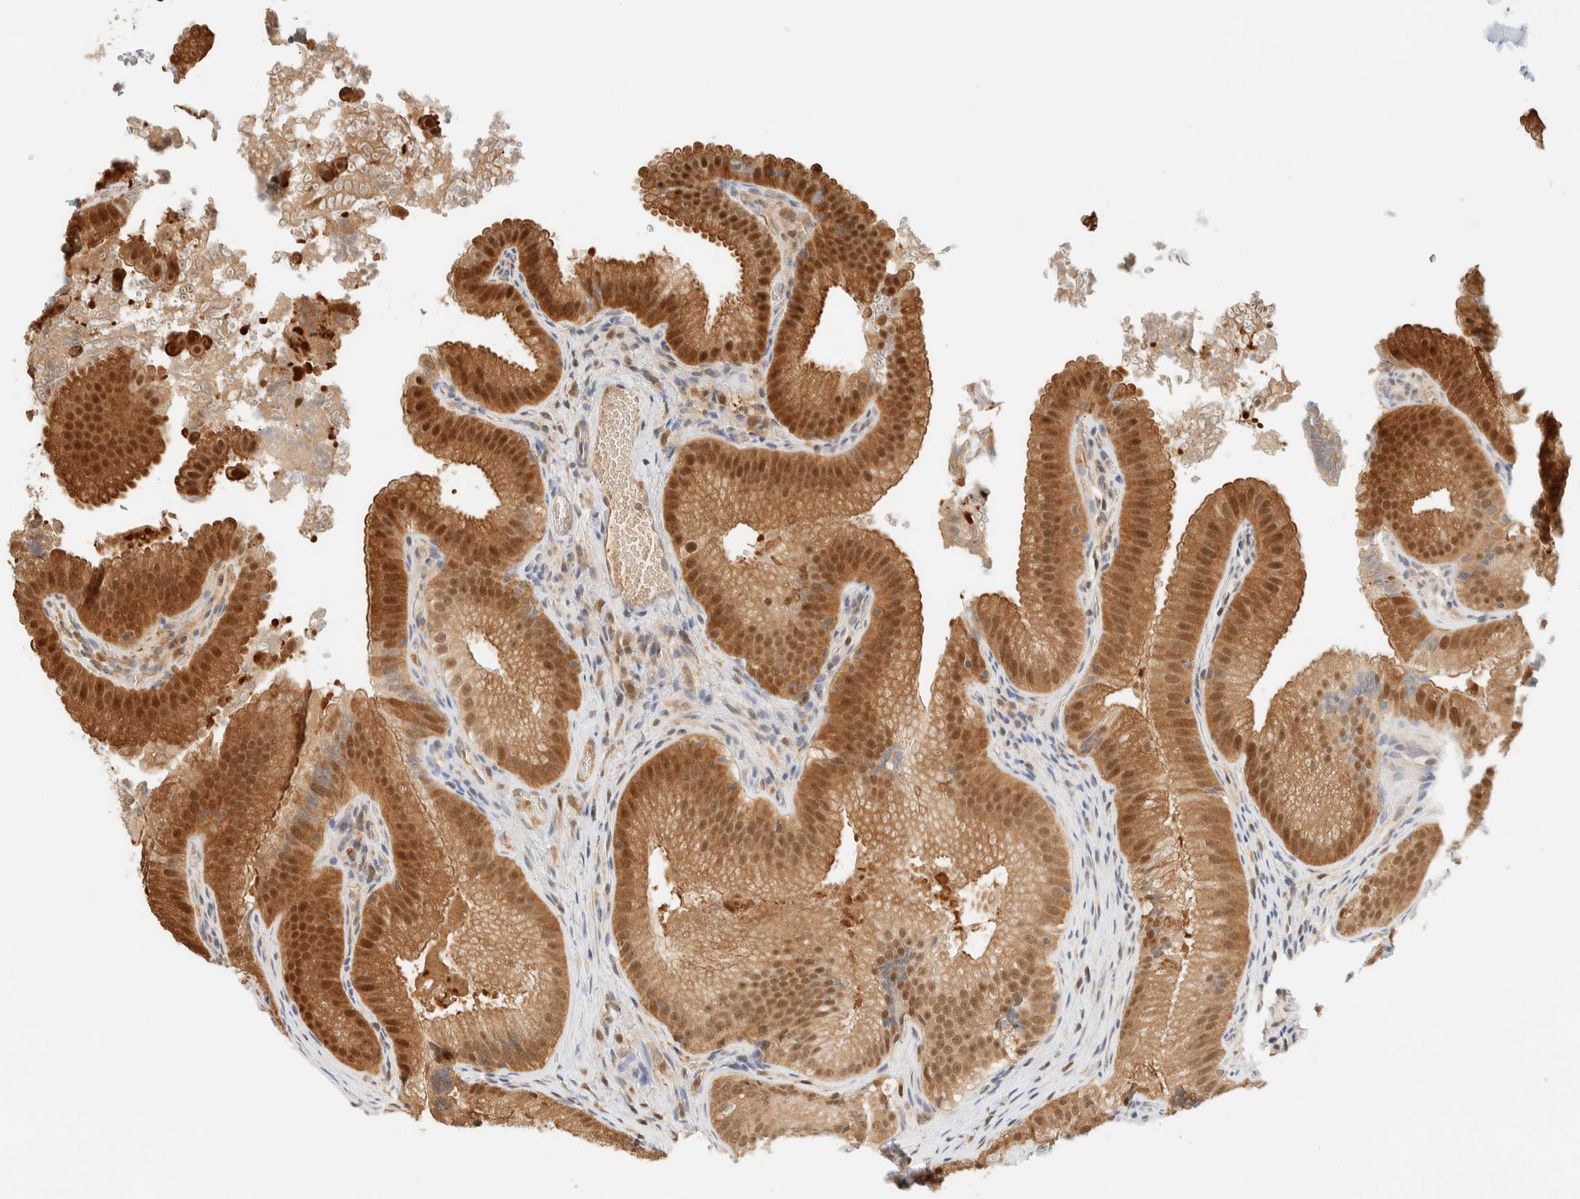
{"staining": {"intensity": "strong", "quantity": ">75%", "location": "cytoplasmic/membranous,nuclear"}, "tissue": "gallbladder", "cell_type": "Glandular cells", "image_type": "normal", "snomed": [{"axis": "morphology", "description": "Normal tissue, NOS"}, {"axis": "topography", "description": "Gallbladder"}], "caption": "An image showing strong cytoplasmic/membranous,nuclear expression in approximately >75% of glandular cells in benign gallbladder, as visualized by brown immunohistochemical staining.", "gene": "ZBTB37", "patient": {"sex": "female", "age": 30}}